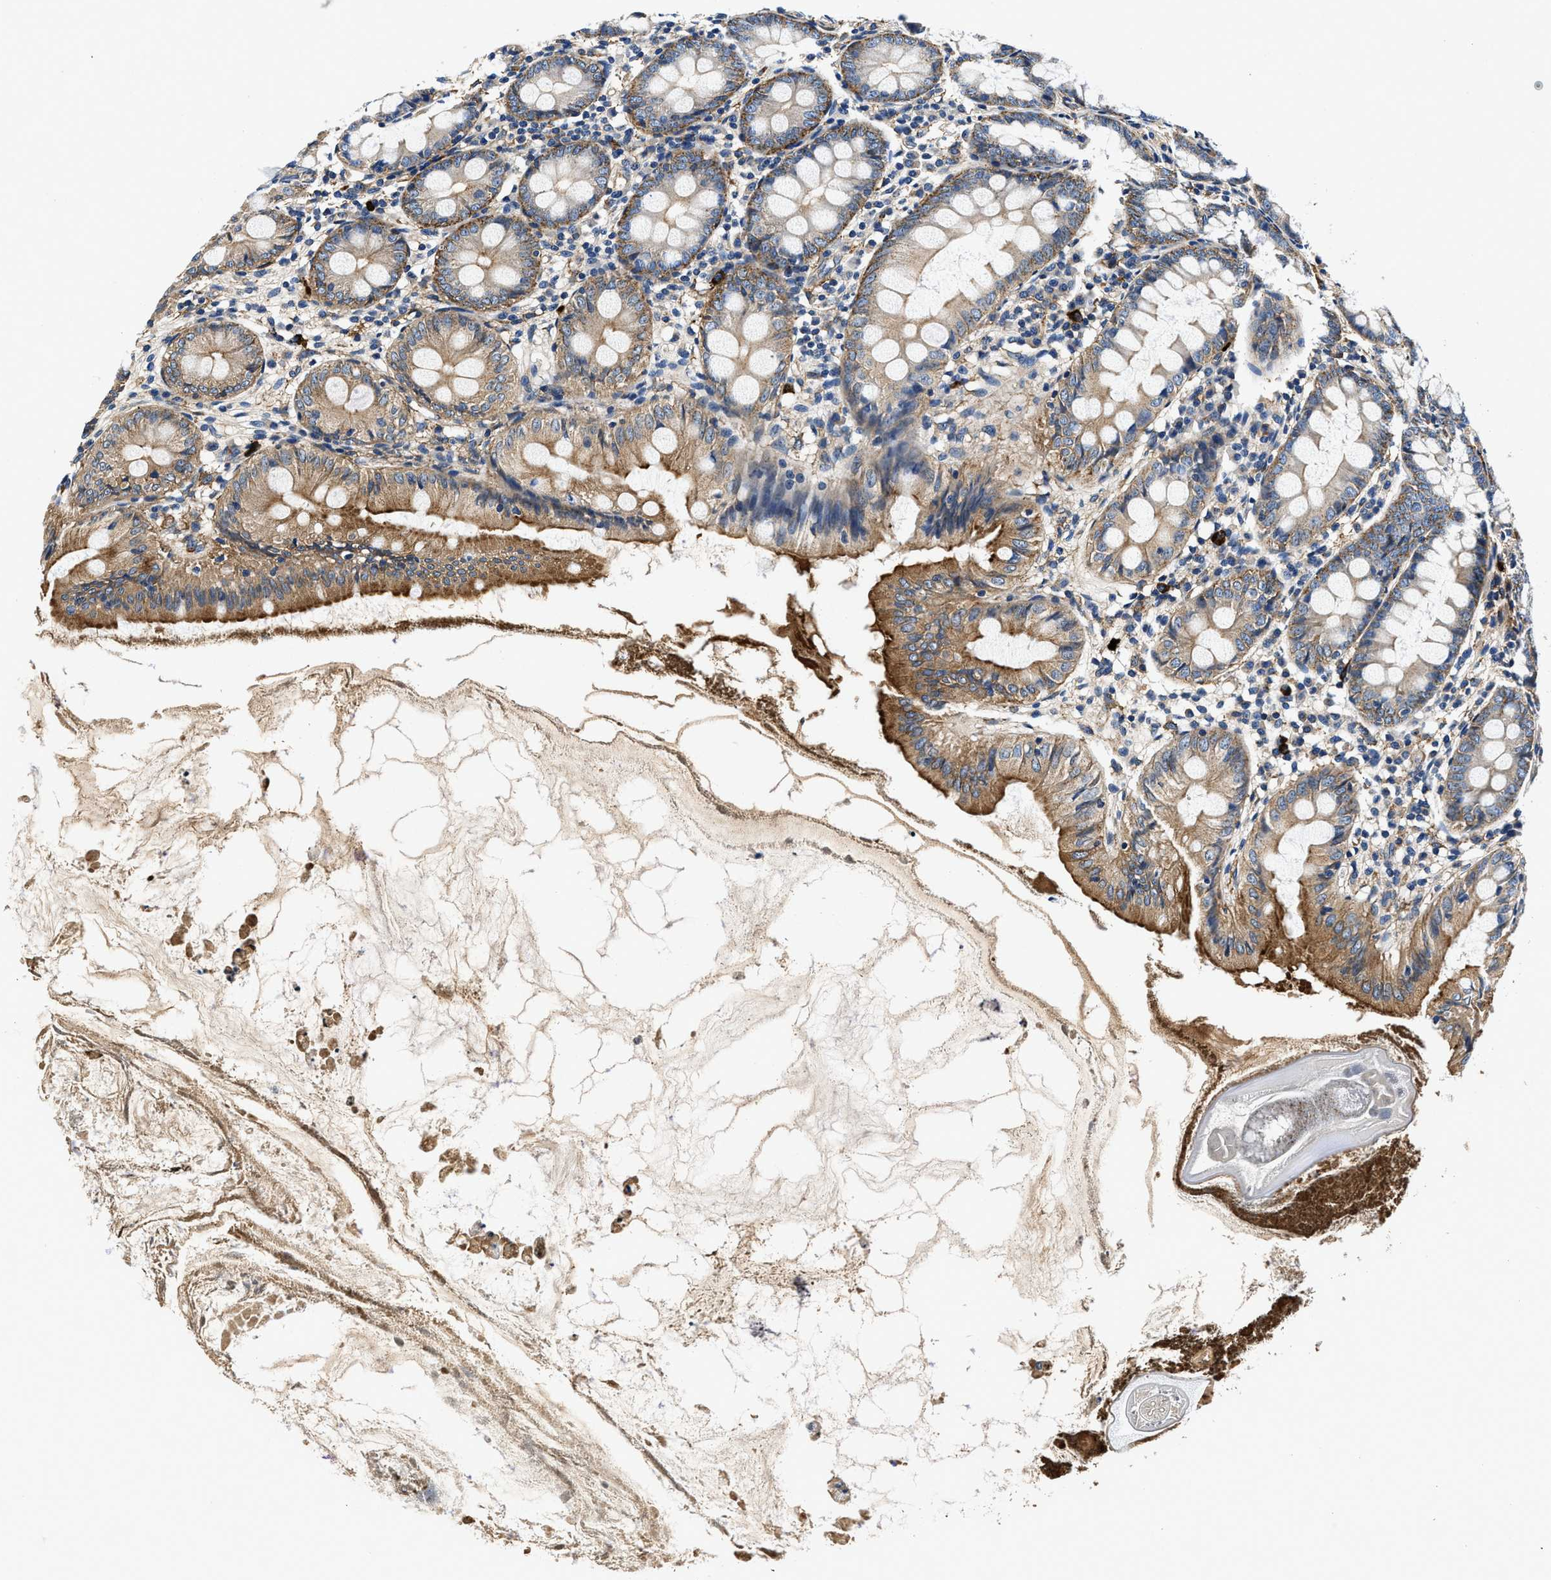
{"staining": {"intensity": "moderate", "quantity": ">75%", "location": "cytoplasmic/membranous"}, "tissue": "appendix", "cell_type": "Glandular cells", "image_type": "normal", "snomed": [{"axis": "morphology", "description": "Normal tissue, NOS"}, {"axis": "topography", "description": "Appendix"}], "caption": "Immunohistochemistry (IHC) micrograph of unremarkable appendix: appendix stained using immunohistochemistry demonstrates medium levels of moderate protein expression localized specifically in the cytoplasmic/membranous of glandular cells, appearing as a cytoplasmic/membranous brown color.", "gene": "ZFAND3", "patient": {"sex": "female", "age": 77}}